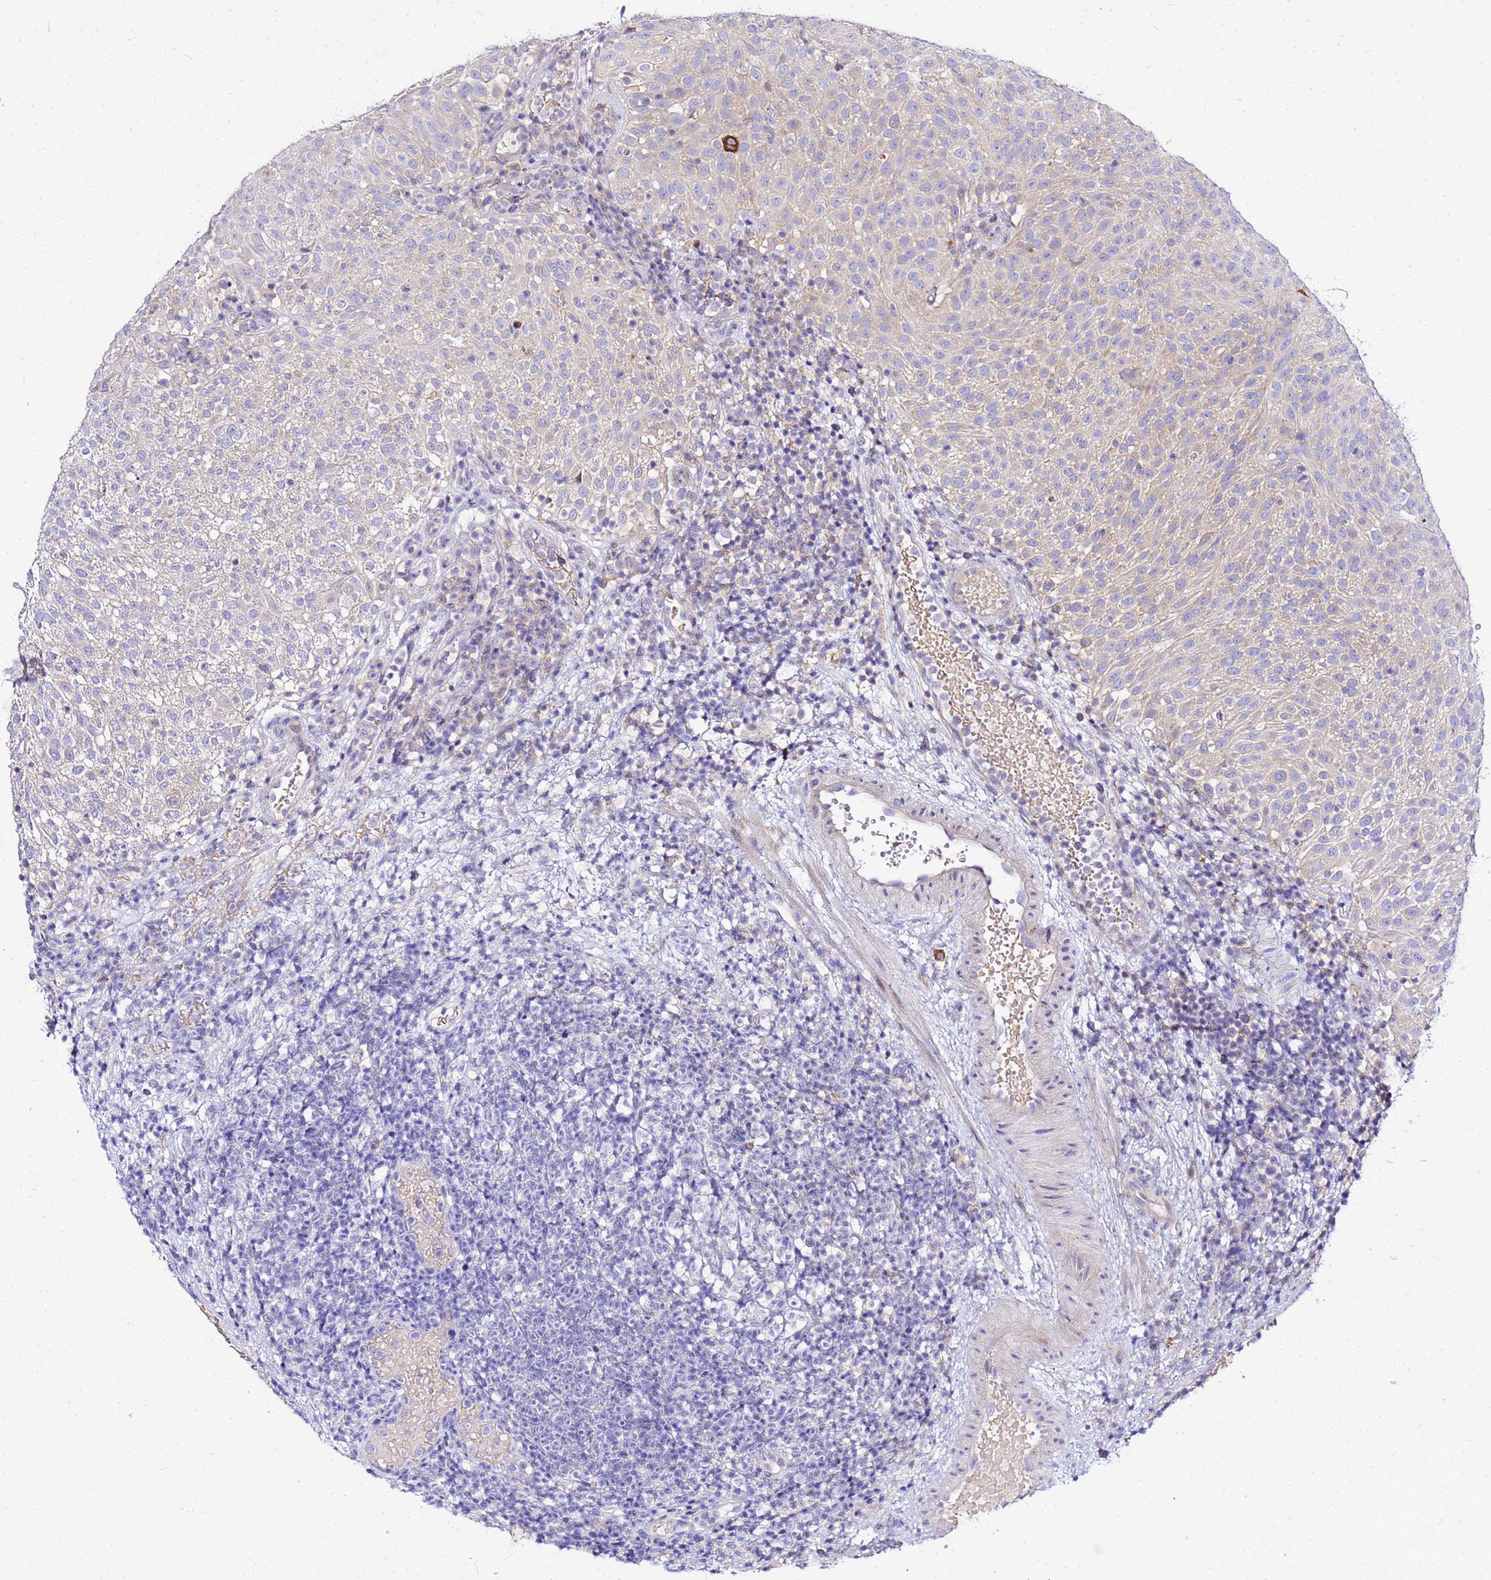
{"staining": {"intensity": "moderate", "quantity": "<25%", "location": "cytoplasmic/membranous"}, "tissue": "urothelial cancer", "cell_type": "Tumor cells", "image_type": "cancer", "snomed": [{"axis": "morphology", "description": "Urothelial carcinoma, Low grade"}, {"axis": "topography", "description": "Urinary bladder"}], "caption": "Tumor cells display moderate cytoplasmic/membranous expression in approximately <25% of cells in urothelial cancer. Immunohistochemistry stains the protein of interest in brown and the nuclei are stained blue.", "gene": "HERC5", "patient": {"sex": "male", "age": 78}}